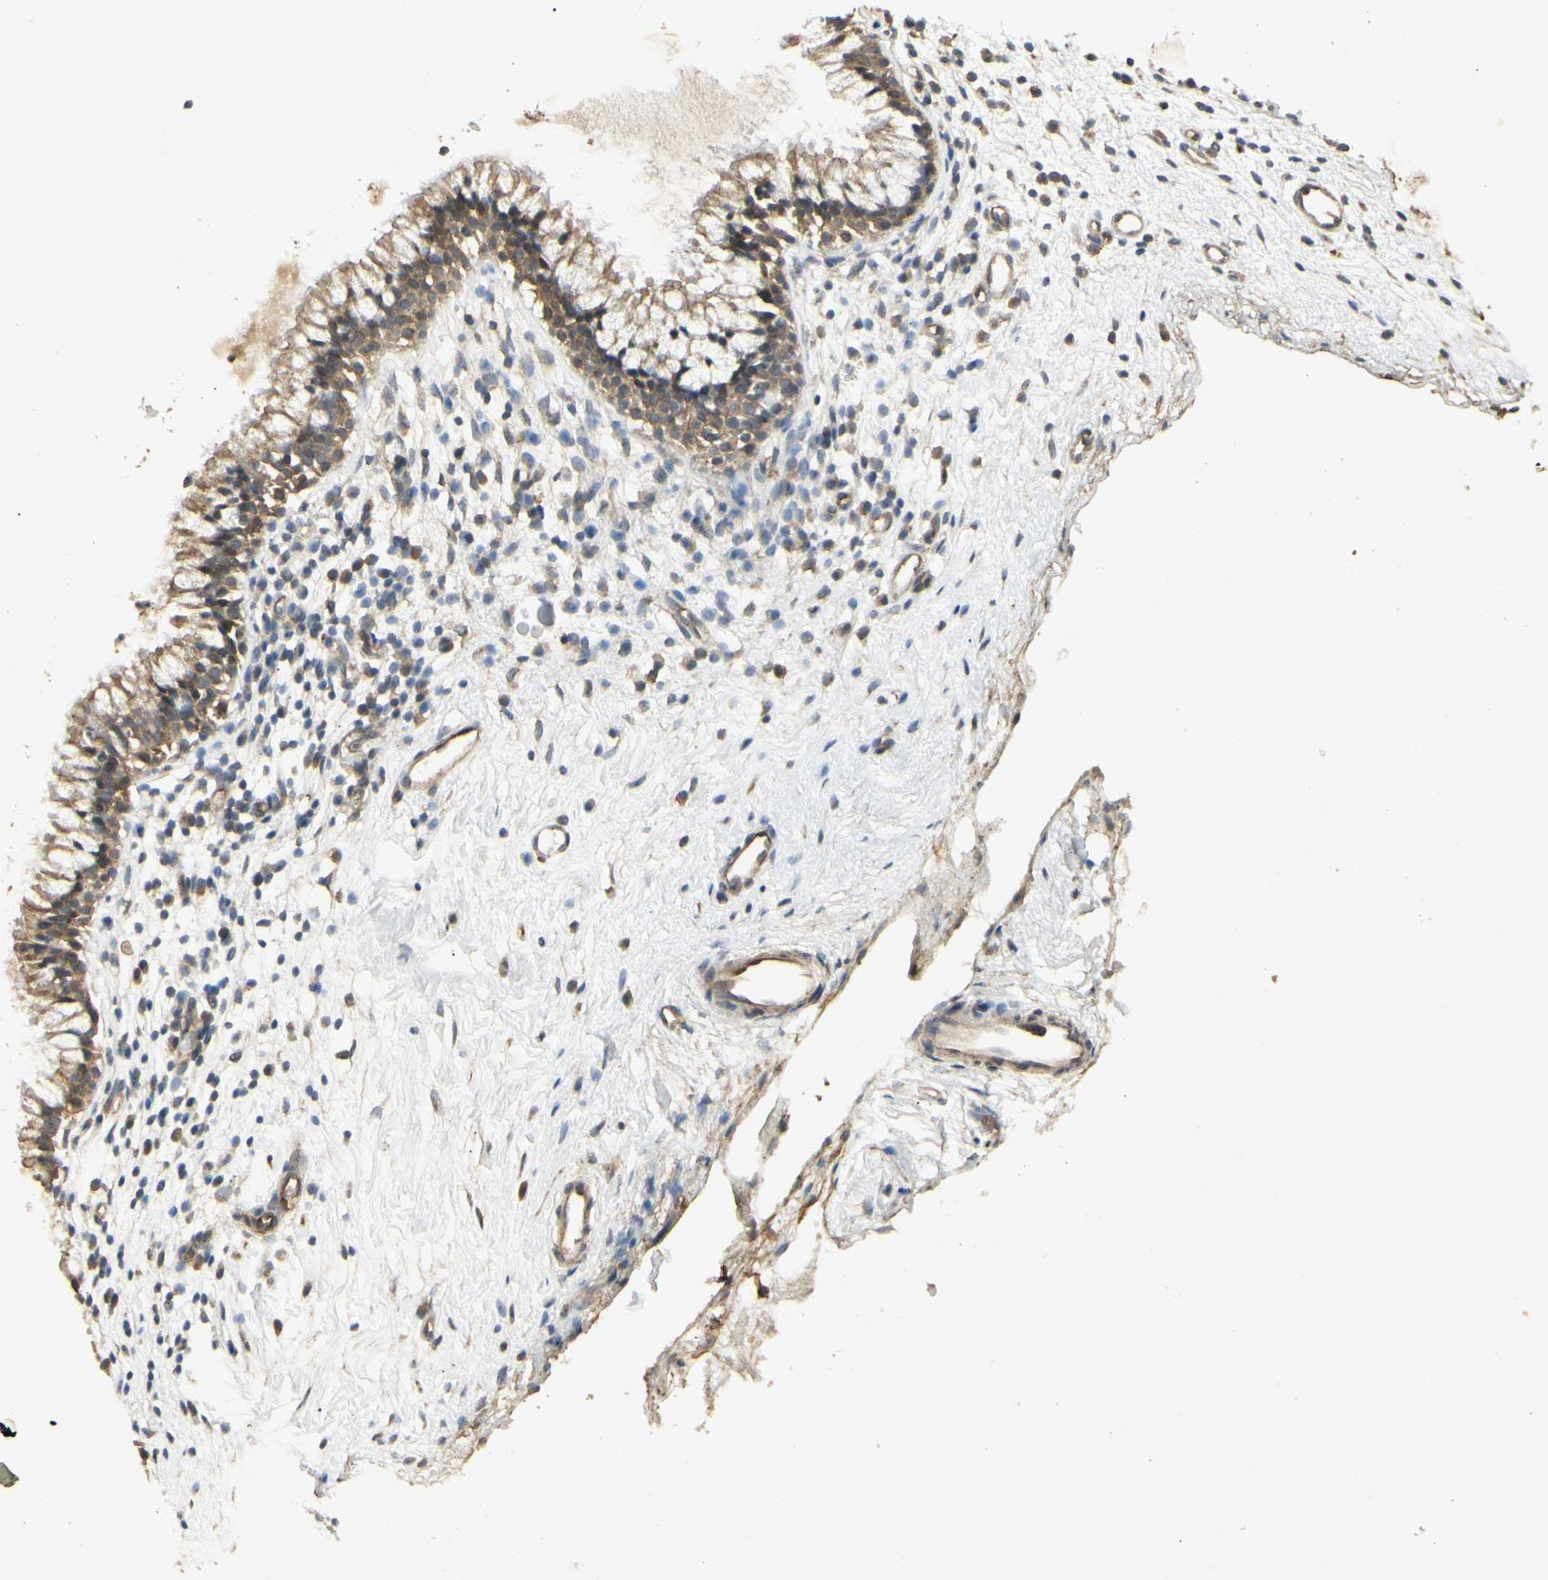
{"staining": {"intensity": "moderate", "quantity": ">75%", "location": "cytoplasmic/membranous"}, "tissue": "nasopharynx", "cell_type": "Respiratory epithelial cells", "image_type": "normal", "snomed": [{"axis": "morphology", "description": "Normal tissue, NOS"}, {"axis": "topography", "description": "Nasopharynx"}], "caption": "Human nasopharynx stained with a brown dye shows moderate cytoplasmic/membranous positive positivity in about >75% of respiratory epithelial cells.", "gene": "RNF180", "patient": {"sex": "male", "age": 21}}